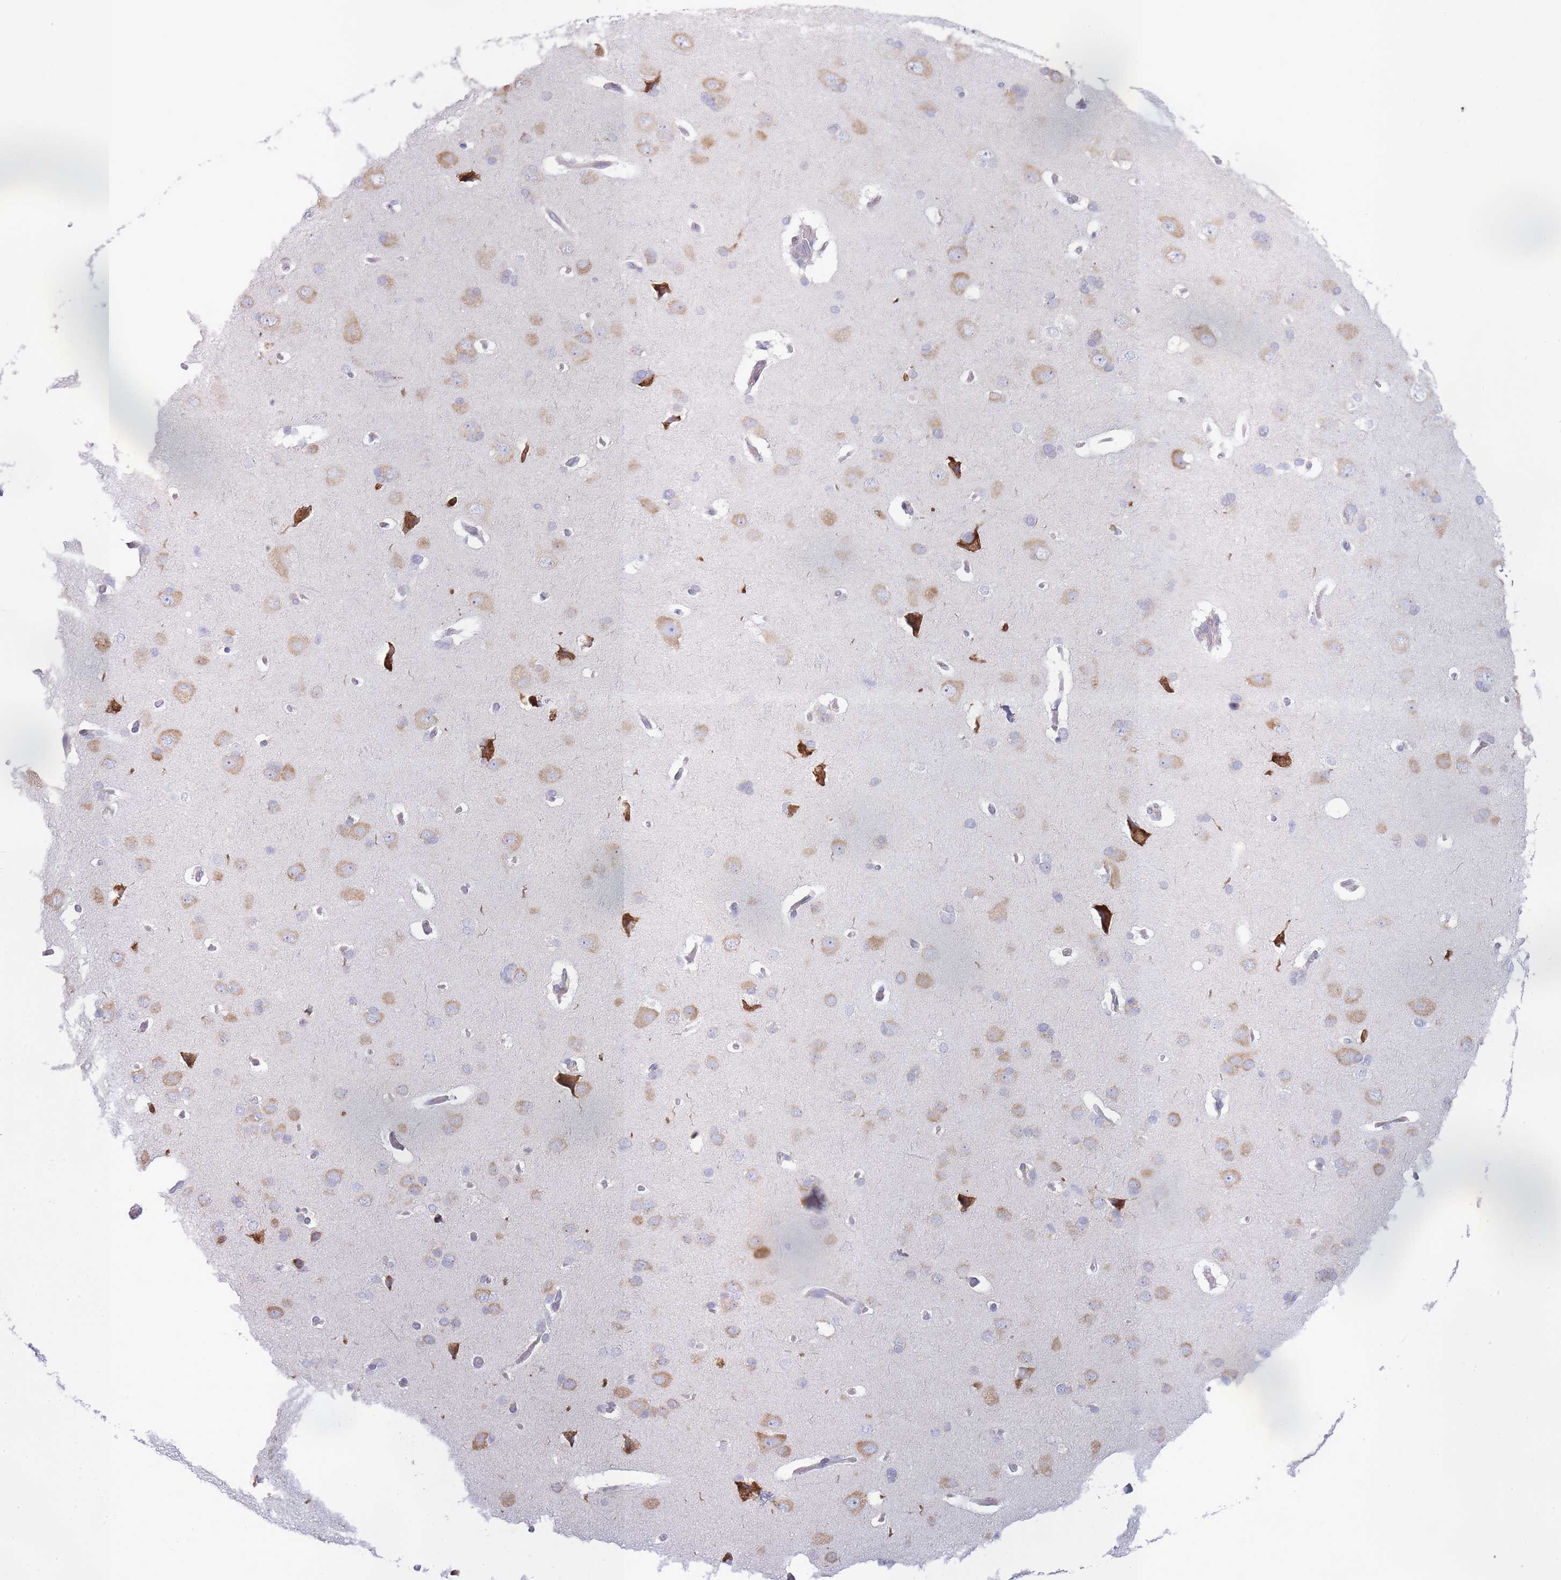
{"staining": {"intensity": "negative", "quantity": "none", "location": "none"}, "tissue": "cerebral cortex", "cell_type": "Endothelial cells", "image_type": "normal", "snomed": [{"axis": "morphology", "description": "Normal tissue, NOS"}, {"axis": "topography", "description": "Cerebral cortex"}], "caption": "DAB immunohistochemical staining of benign cerebral cortex displays no significant expression in endothelial cells.", "gene": "OR5L1", "patient": {"sex": "male", "age": 62}}